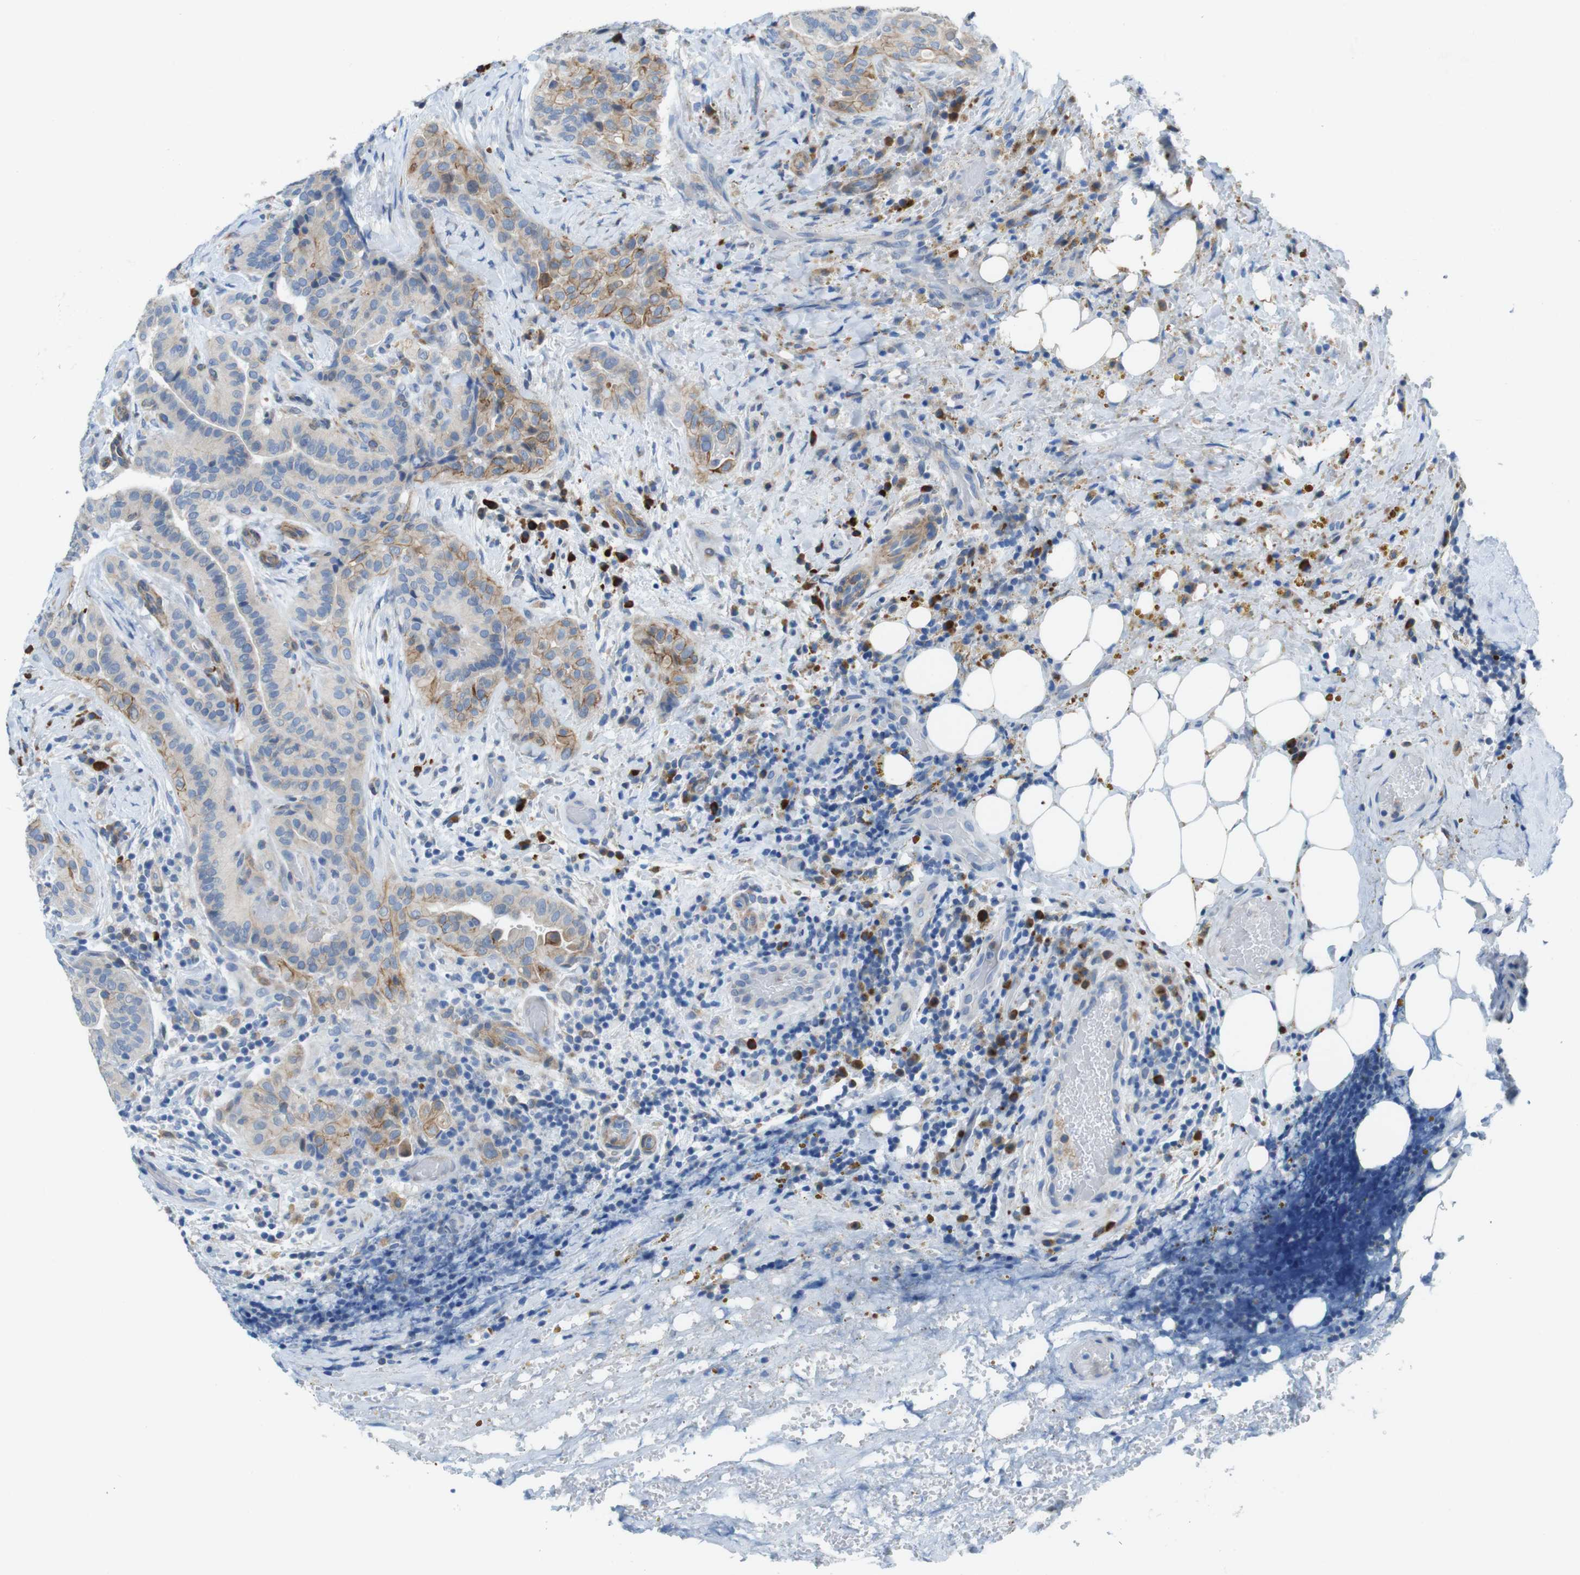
{"staining": {"intensity": "moderate", "quantity": "25%-75%", "location": "cytoplasmic/membranous"}, "tissue": "thyroid cancer", "cell_type": "Tumor cells", "image_type": "cancer", "snomed": [{"axis": "morphology", "description": "Papillary adenocarcinoma, NOS"}, {"axis": "topography", "description": "Thyroid gland"}], "caption": "Thyroid cancer (papillary adenocarcinoma) tissue exhibits moderate cytoplasmic/membranous expression in about 25%-75% of tumor cells", "gene": "CLMN", "patient": {"sex": "male", "age": 77}}